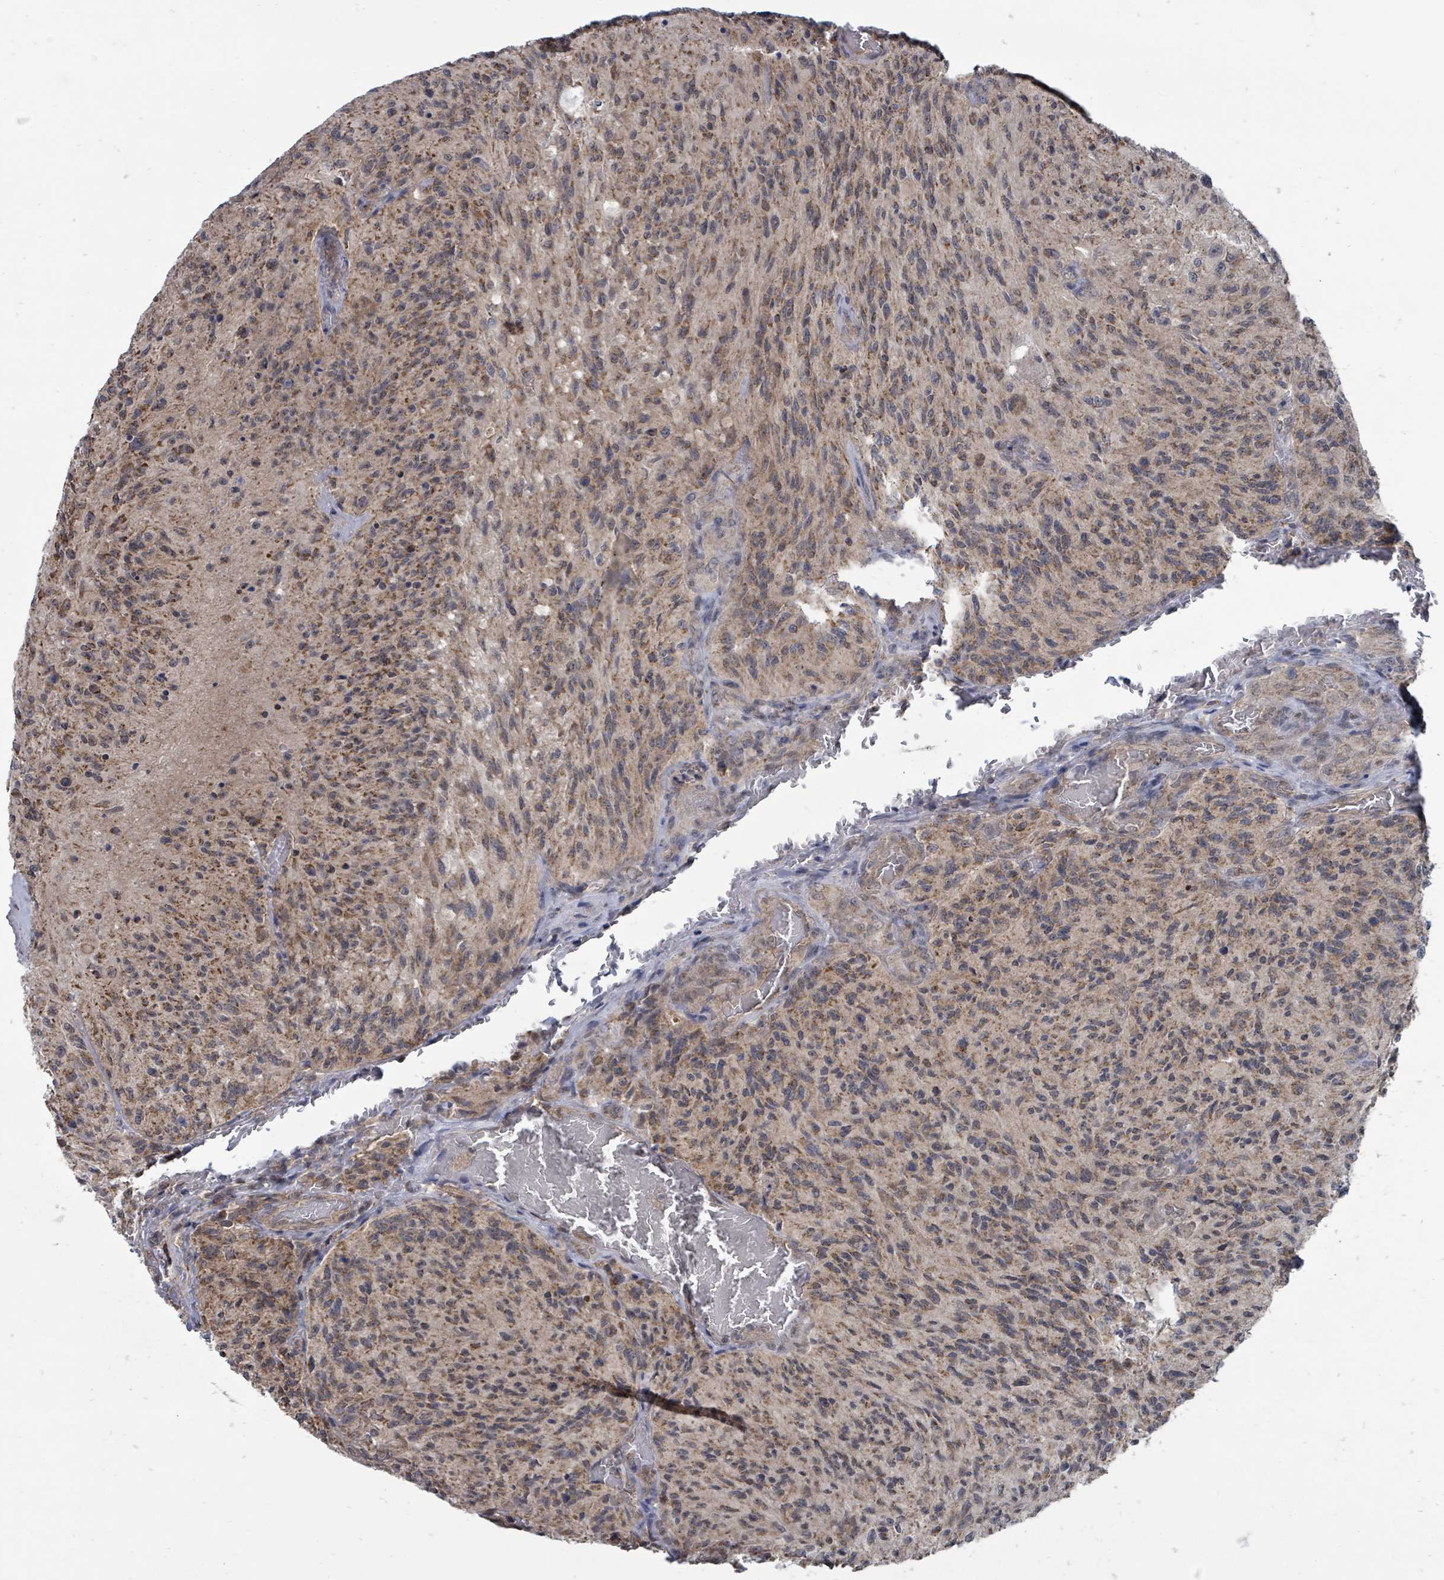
{"staining": {"intensity": "weak", "quantity": ">75%", "location": "cytoplasmic/membranous"}, "tissue": "glioma", "cell_type": "Tumor cells", "image_type": "cancer", "snomed": [{"axis": "morphology", "description": "Normal tissue, NOS"}, {"axis": "morphology", "description": "Glioma, malignant, High grade"}, {"axis": "topography", "description": "Cerebral cortex"}], "caption": "This histopathology image displays immunohistochemistry staining of glioma, with low weak cytoplasmic/membranous positivity in about >75% of tumor cells.", "gene": "MAGOHB", "patient": {"sex": "male", "age": 56}}